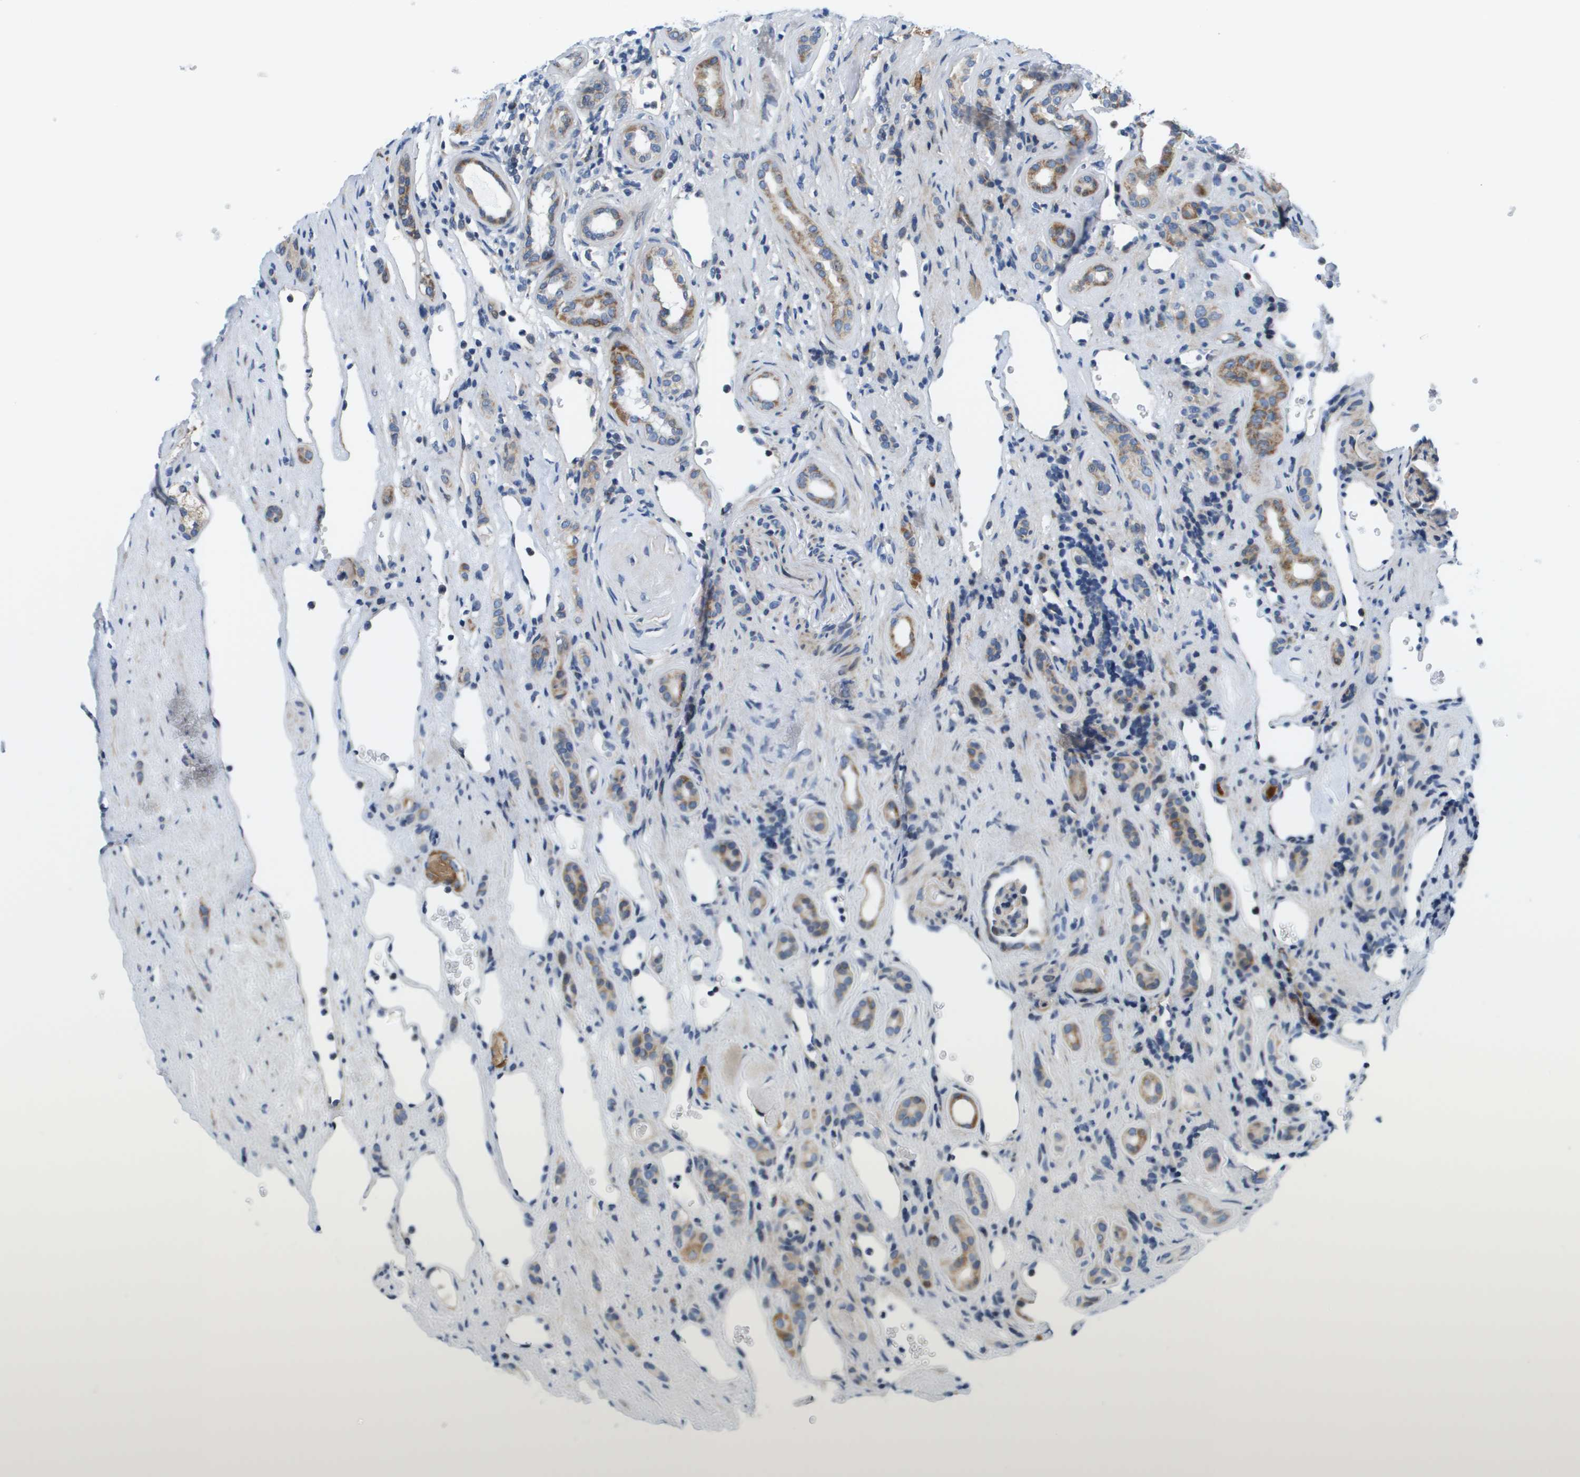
{"staining": {"intensity": "negative", "quantity": "none", "location": "none"}, "tissue": "renal cancer", "cell_type": "Tumor cells", "image_type": "cancer", "snomed": [{"axis": "morphology", "description": "Adenocarcinoma, NOS"}, {"axis": "topography", "description": "Kidney"}], "caption": "The immunohistochemistry (IHC) histopathology image has no significant staining in tumor cells of renal cancer tissue. (DAB (3,3'-diaminobenzidine) immunohistochemistry (IHC), high magnification).", "gene": "KRT23", "patient": {"sex": "female", "age": 69}}